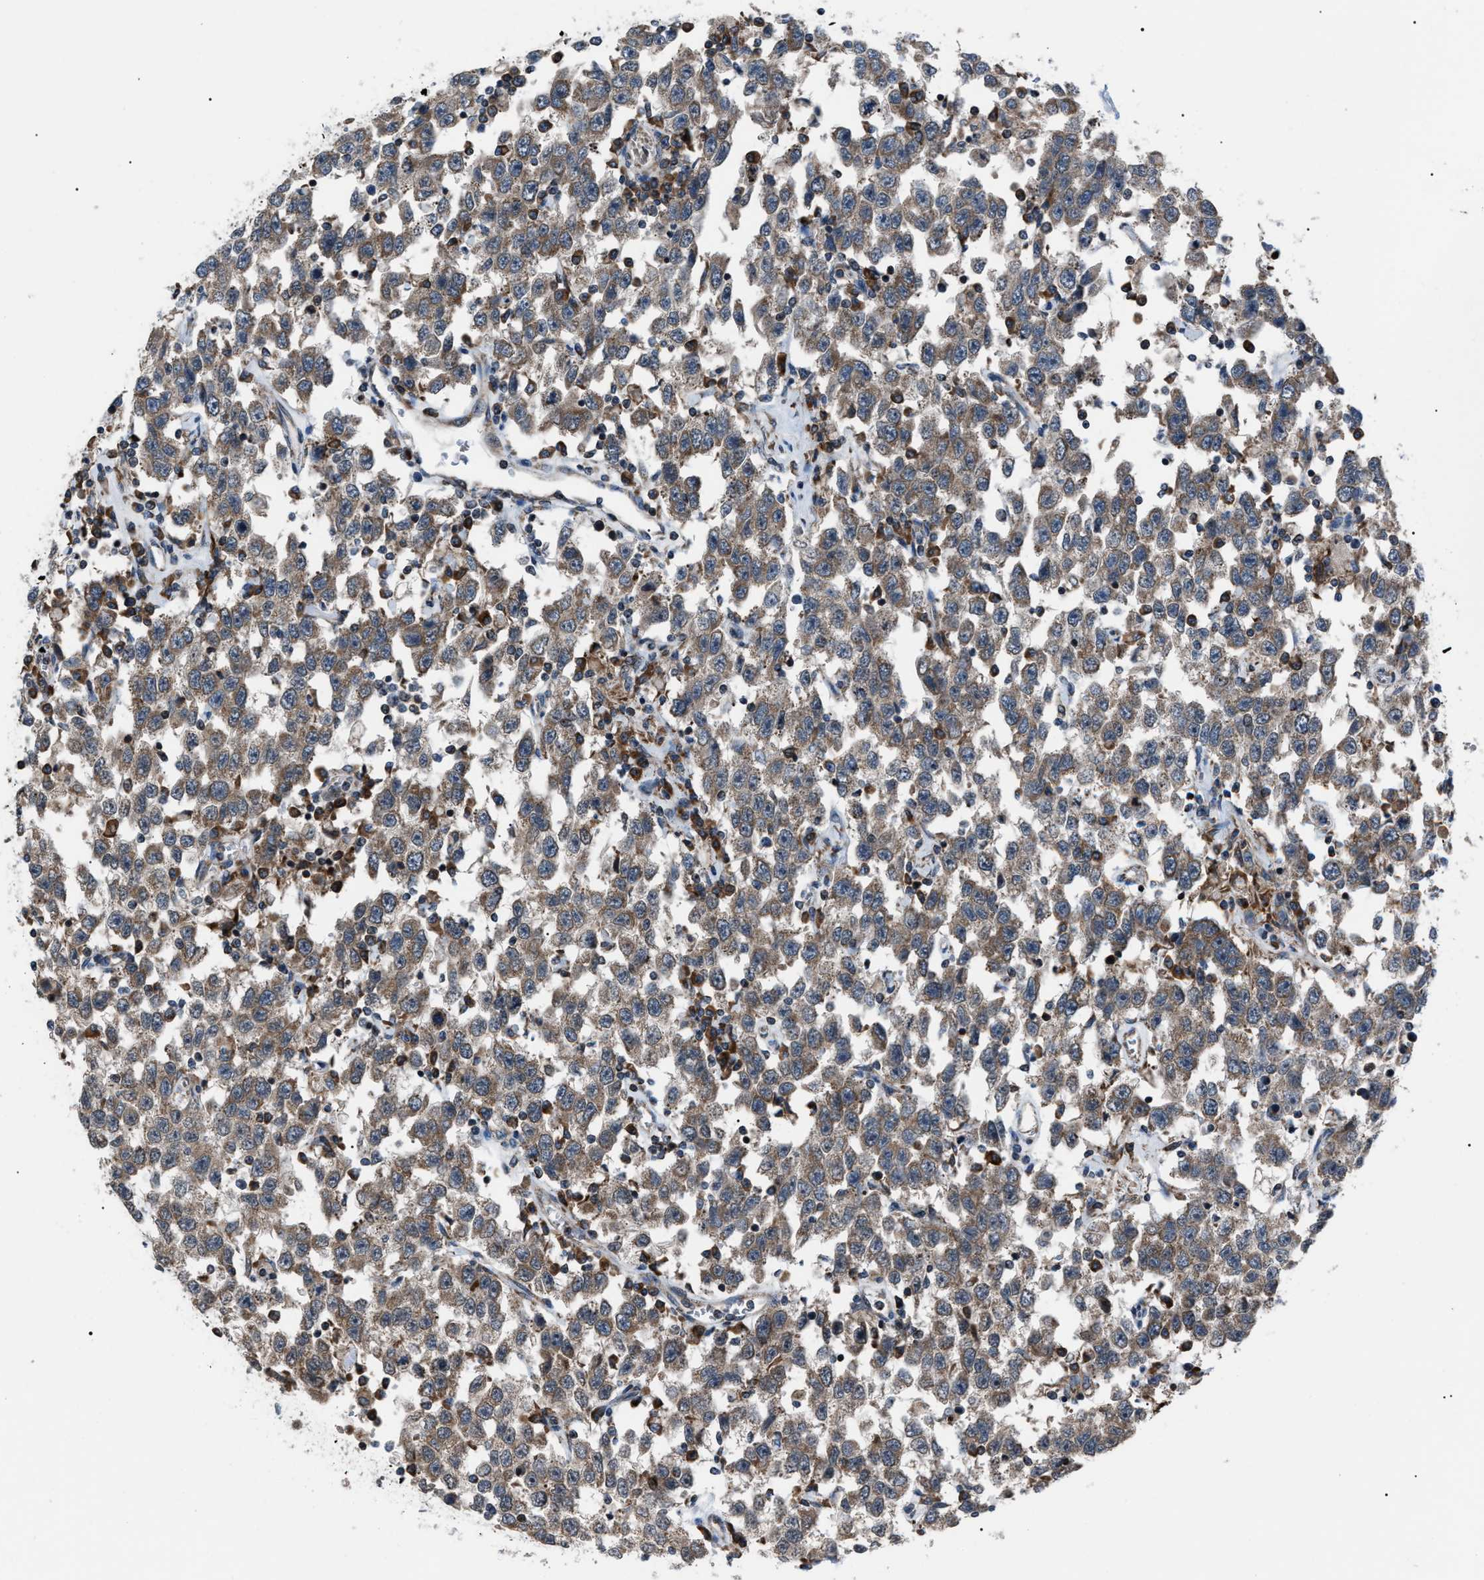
{"staining": {"intensity": "moderate", "quantity": ">75%", "location": "cytoplasmic/membranous"}, "tissue": "testis cancer", "cell_type": "Tumor cells", "image_type": "cancer", "snomed": [{"axis": "morphology", "description": "Seminoma, NOS"}, {"axis": "topography", "description": "Testis"}], "caption": "This micrograph reveals testis cancer (seminoma) stained with immunohistochemistry (IHC) to label a protein in brown. The cytoplasmic/membranous of tumor cells show moderate positivity for the protein. Nuclei are counter-stained blue.", "gene": "AGO2", "patient": {"sex": "male", "age": 41}}